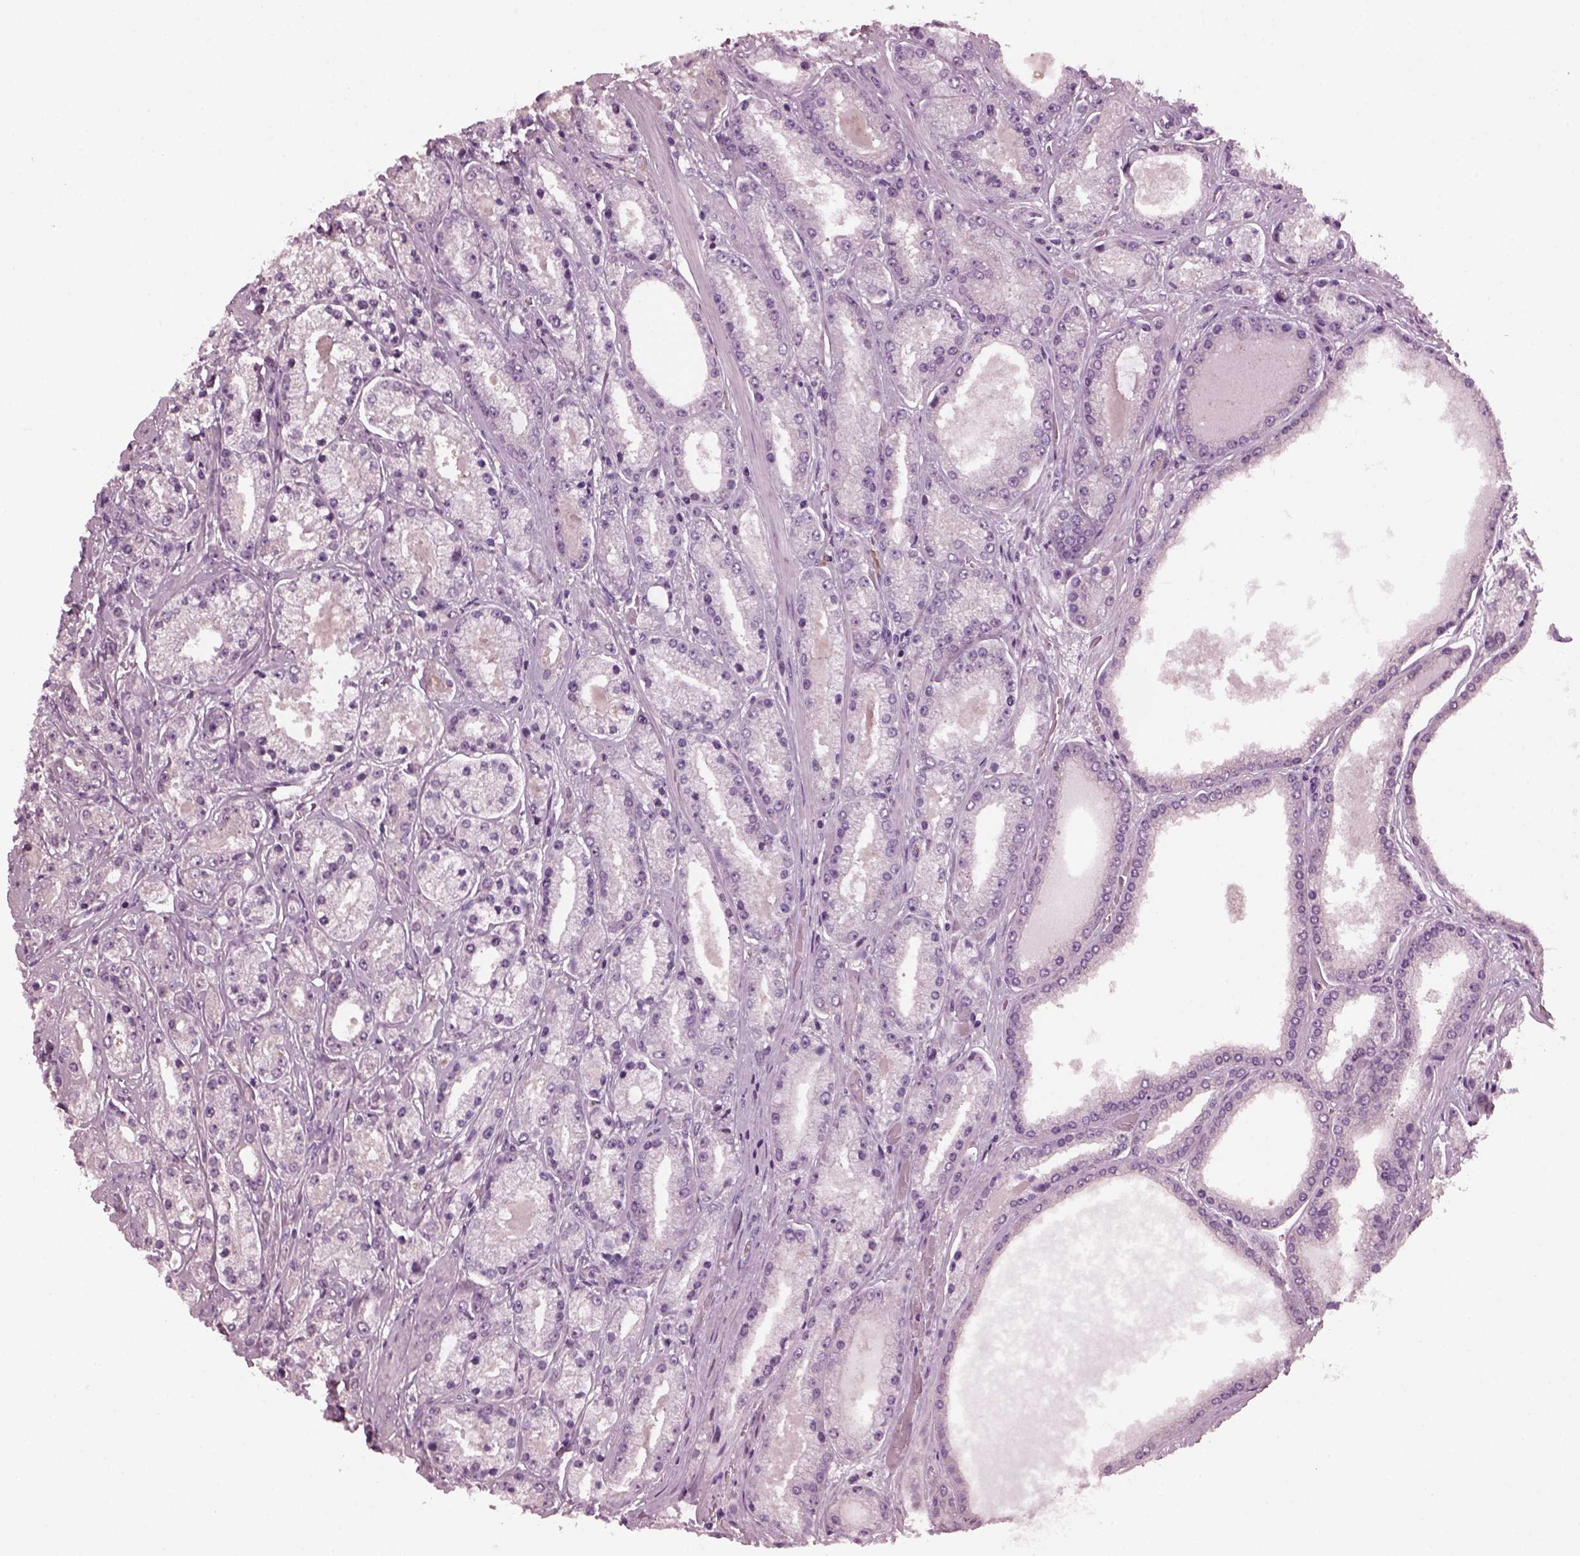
{"staining": {"intensity": "negative", "quantity": "none", "location": "none"}, "tissue": "prostate cancer", "cell_type": "Tumor cells", "image_type": "cancer", "snomed": [{"axis": "morphology", "description": "Adenocarcinoma, High grade"}, {"axis": "topography", "description": "Prostate"}], "caption": "The IHC photomicrograph has no significant positivity in tumor cells of prostate cancer (adenocarcinoma (high-grade)) tissue.", "gene": "SHTN1", "patient": {"sex": "male", "age": 67}}